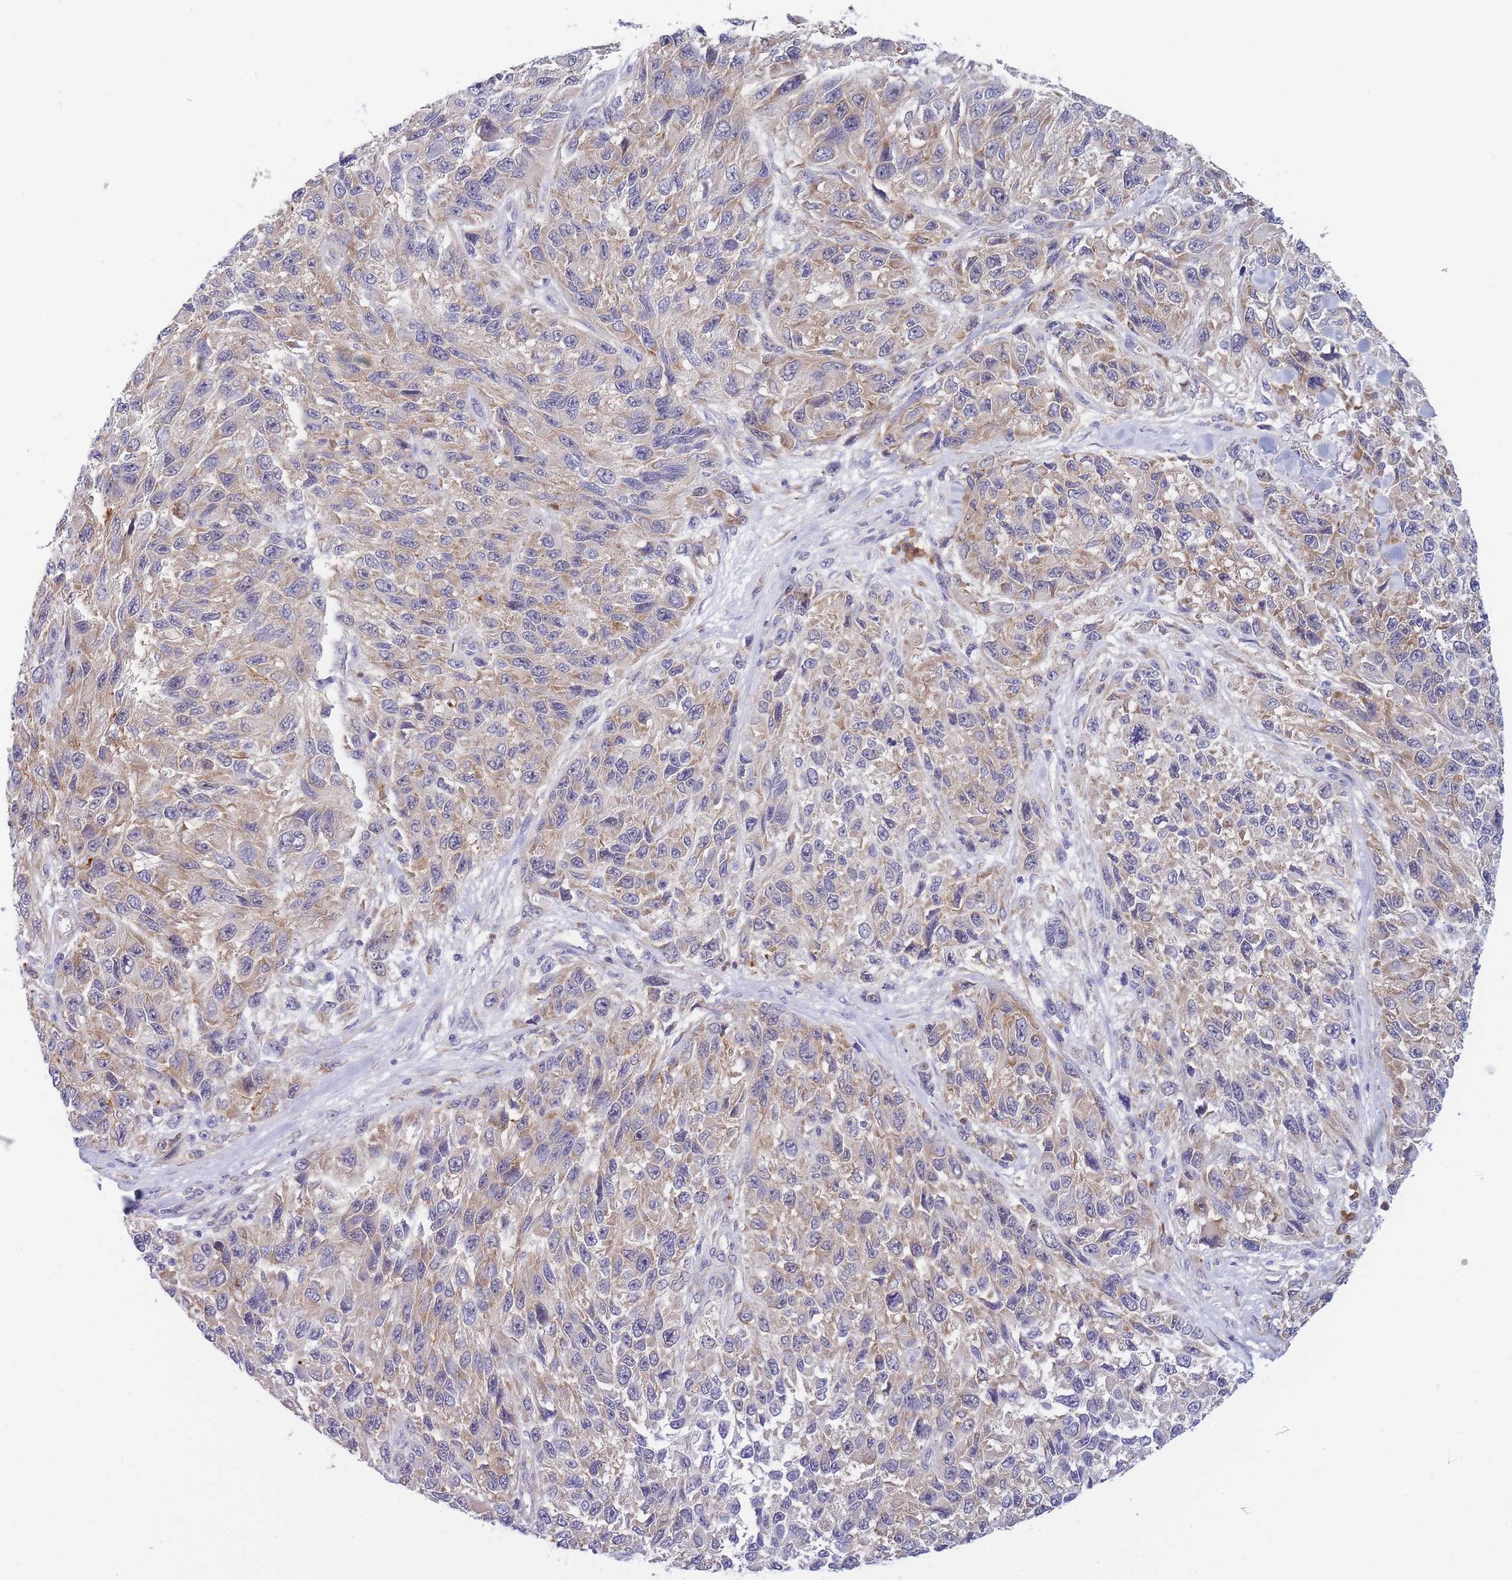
{"staining": {"intensity": "moderate", "quantity": "25%-75%", "location": "cytoplasmic/membranous"}, "tissue": "melanoma", "cell_type": "Tumor cells", "image_type": "cancer", "snomed": [{"axis": "morphology", "description": "Malignant melanoma, NOS"}, {"axis": "topography", "description": "Skin"}], "caption": "Melanoma stained for a protein reveals moderate cytoplasmic/membranous positivity in tumor cells. (DAB (3,3'-diaminobenzidine) = brown stain, brightfield microscopy at high magnification).", "gene": "NDUFAF6", "patient": {"sex": "female", "age": 96}}